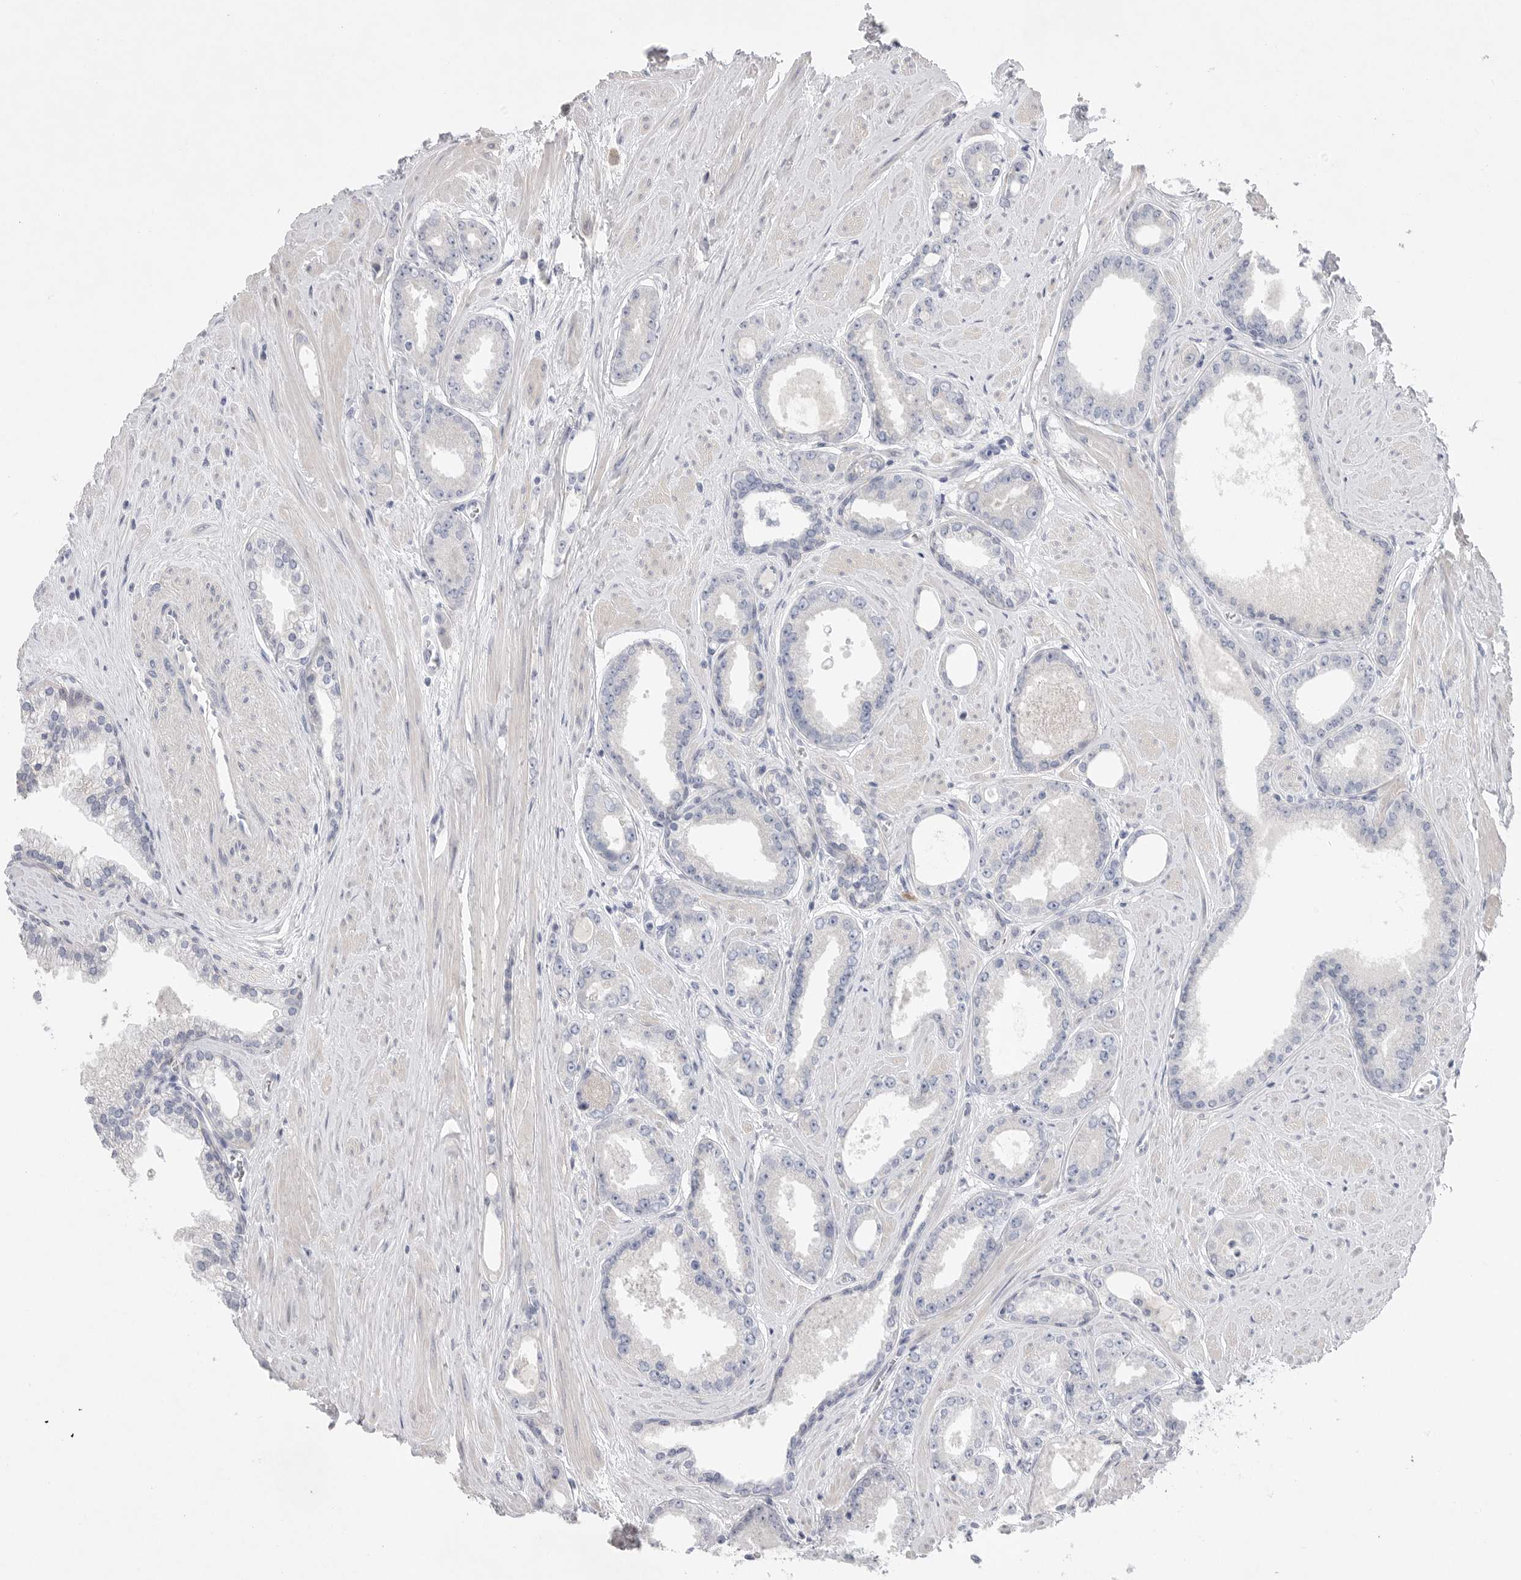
{"staining": {"intensity": "negative", "quantity": "none", "location": "none"}, "tissue": "prostate cancer", "cell_type": "Tumor cells", "image_type": "cancer", "snomed": [{"axis": "morphology", "description": "Adenocarcinoma, Low grade"}, {"axis": "topography", "description": "Prostate"}], "caption": "The histopathology image reveals no staining of tumor cells in prostate cancer.", "gene": "CAMK2B", "patient": {"sex": "male", "age": 62}}